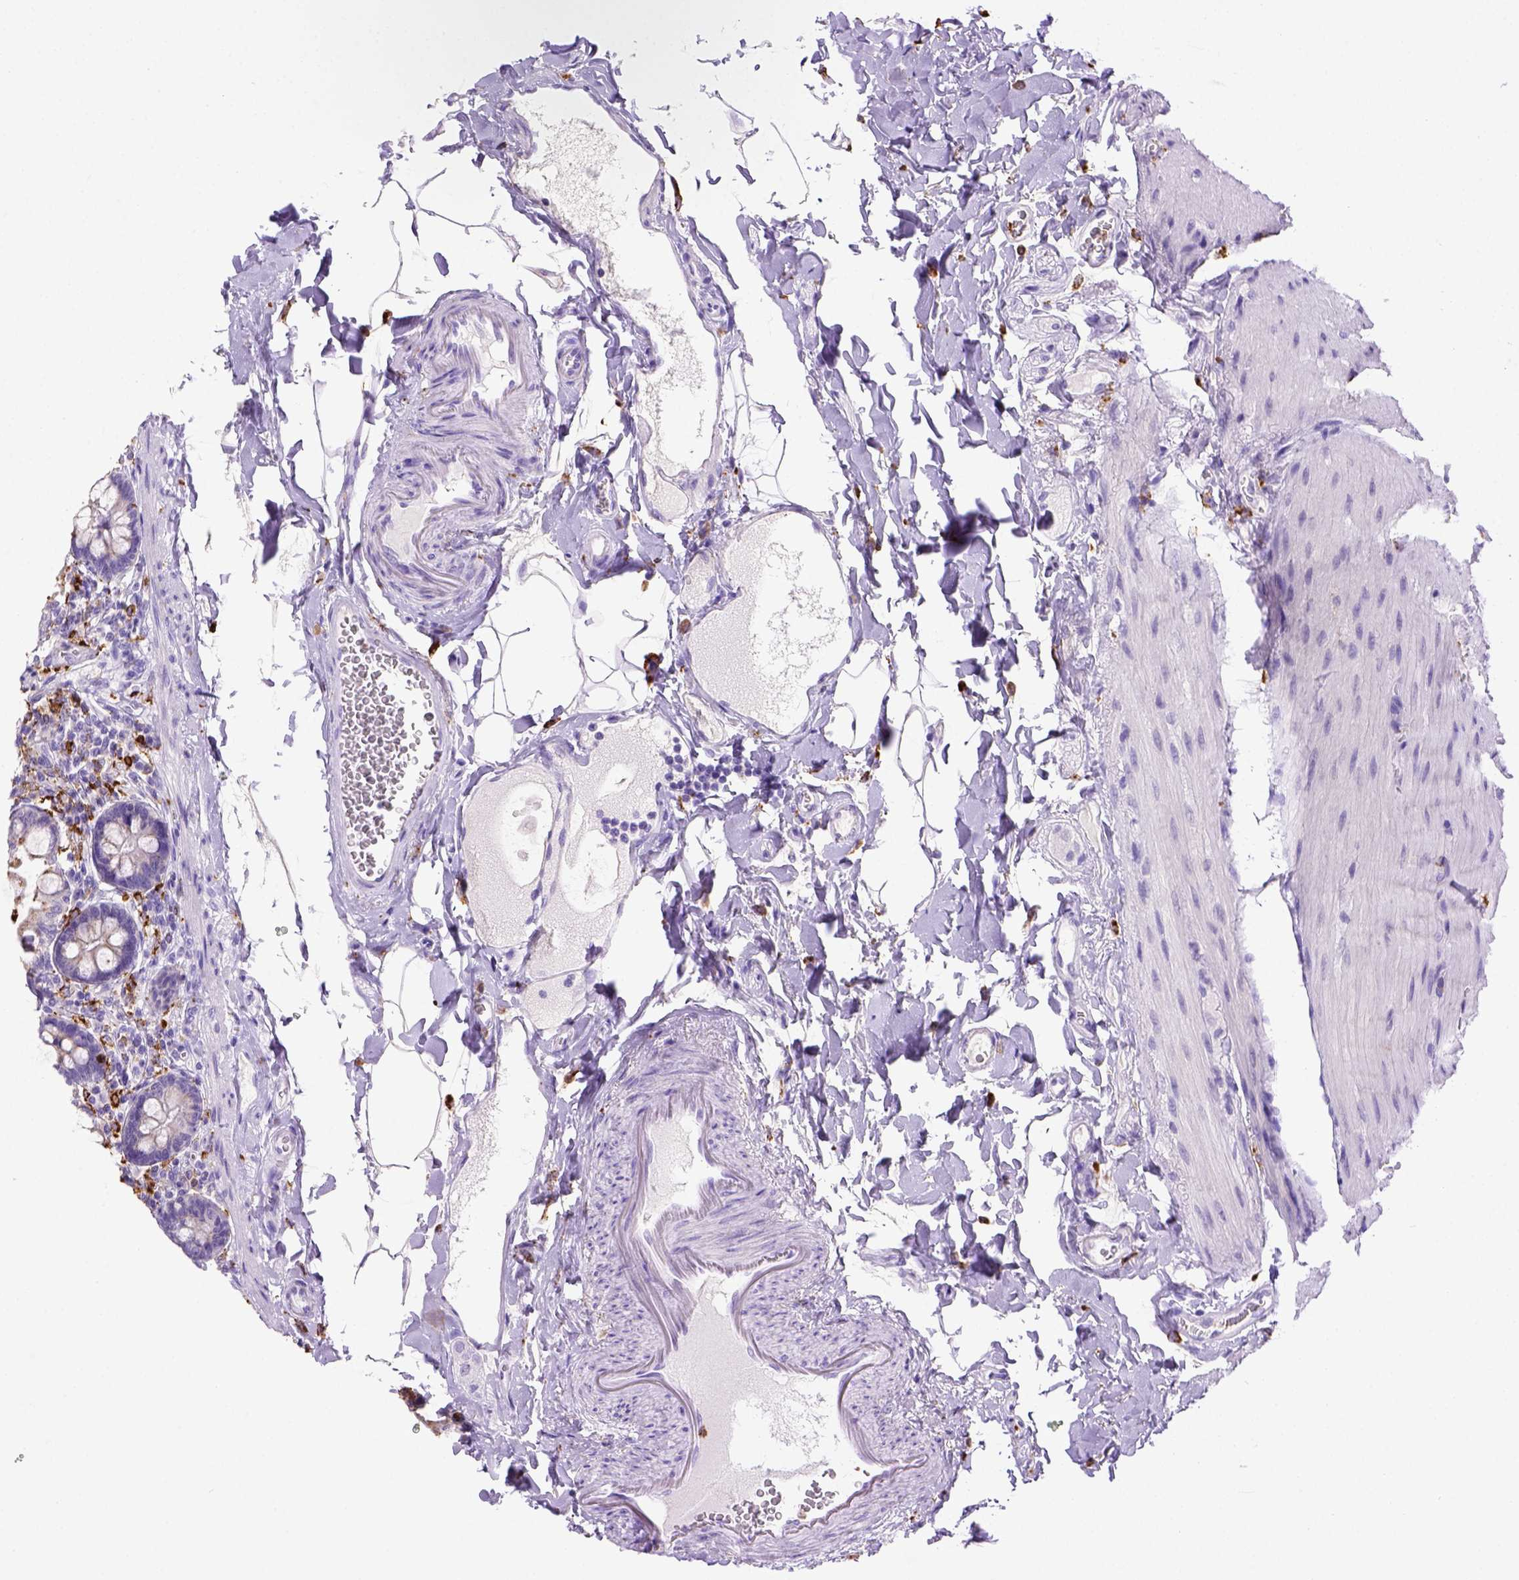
{"staining": {"intensity": "negative", "quantity": "none", "location": "none"}, "tissue": "small intestine", "cell_type": "Glandular cells", "image_type": "normal", "snomed": [{"axis": "morphology", "description": "Normal tissue, NOS"}, {"axis": "topography", "description": "Small intestine"}], "caption": "Protein analysis of unremarkable small intestine exhibits no significant staining in glandular cells. (Brightfield microscopy of DAB (3,3'-diaminobenzidine) IHC at high magnification).", "gene": "CD68", "patient": {"sex": "female", "age": 56}}